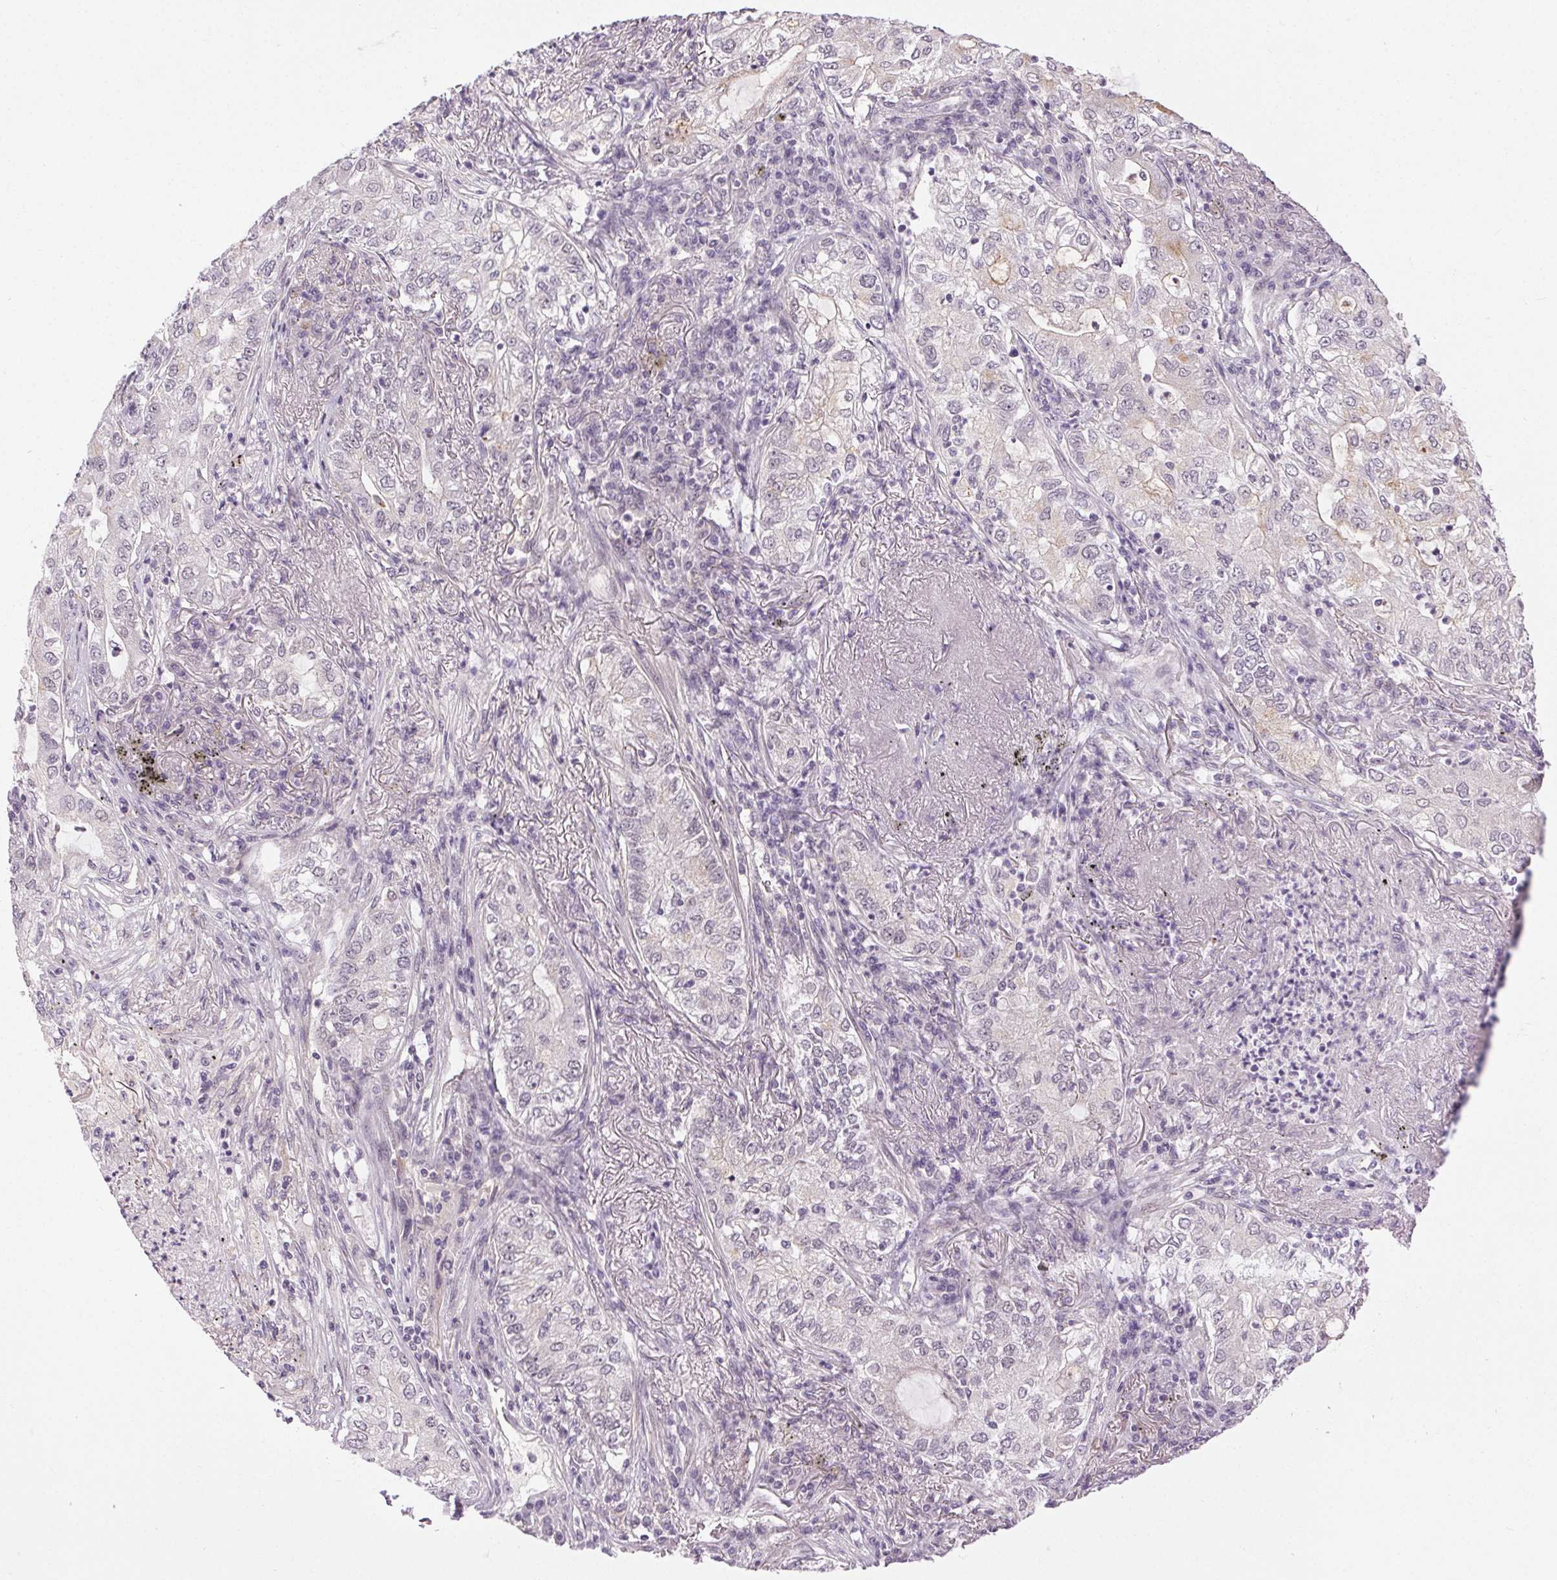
{"staining": {"intensity": "weak", "quantity": "<25%", "location": "cytoplasmic/membranous"}, "tissue": "lung cancer", "cell_type": "Tumor cells", "image_type": "cancer", "snomed": [{"axis": "morphology", "description": "Adenocarcinoma, NOS"}, {"axis": "topography", "description": "Lung"}], "caption": "Tumor cells show no significant protein staining in lung cancer (adenocarcinoma). The staining is performed using DAB brown chromogen with nuclei counter-stained in using hematoxylin.", "gene": "FAM168A", "patient": {"sex": "female", "age": 73}}